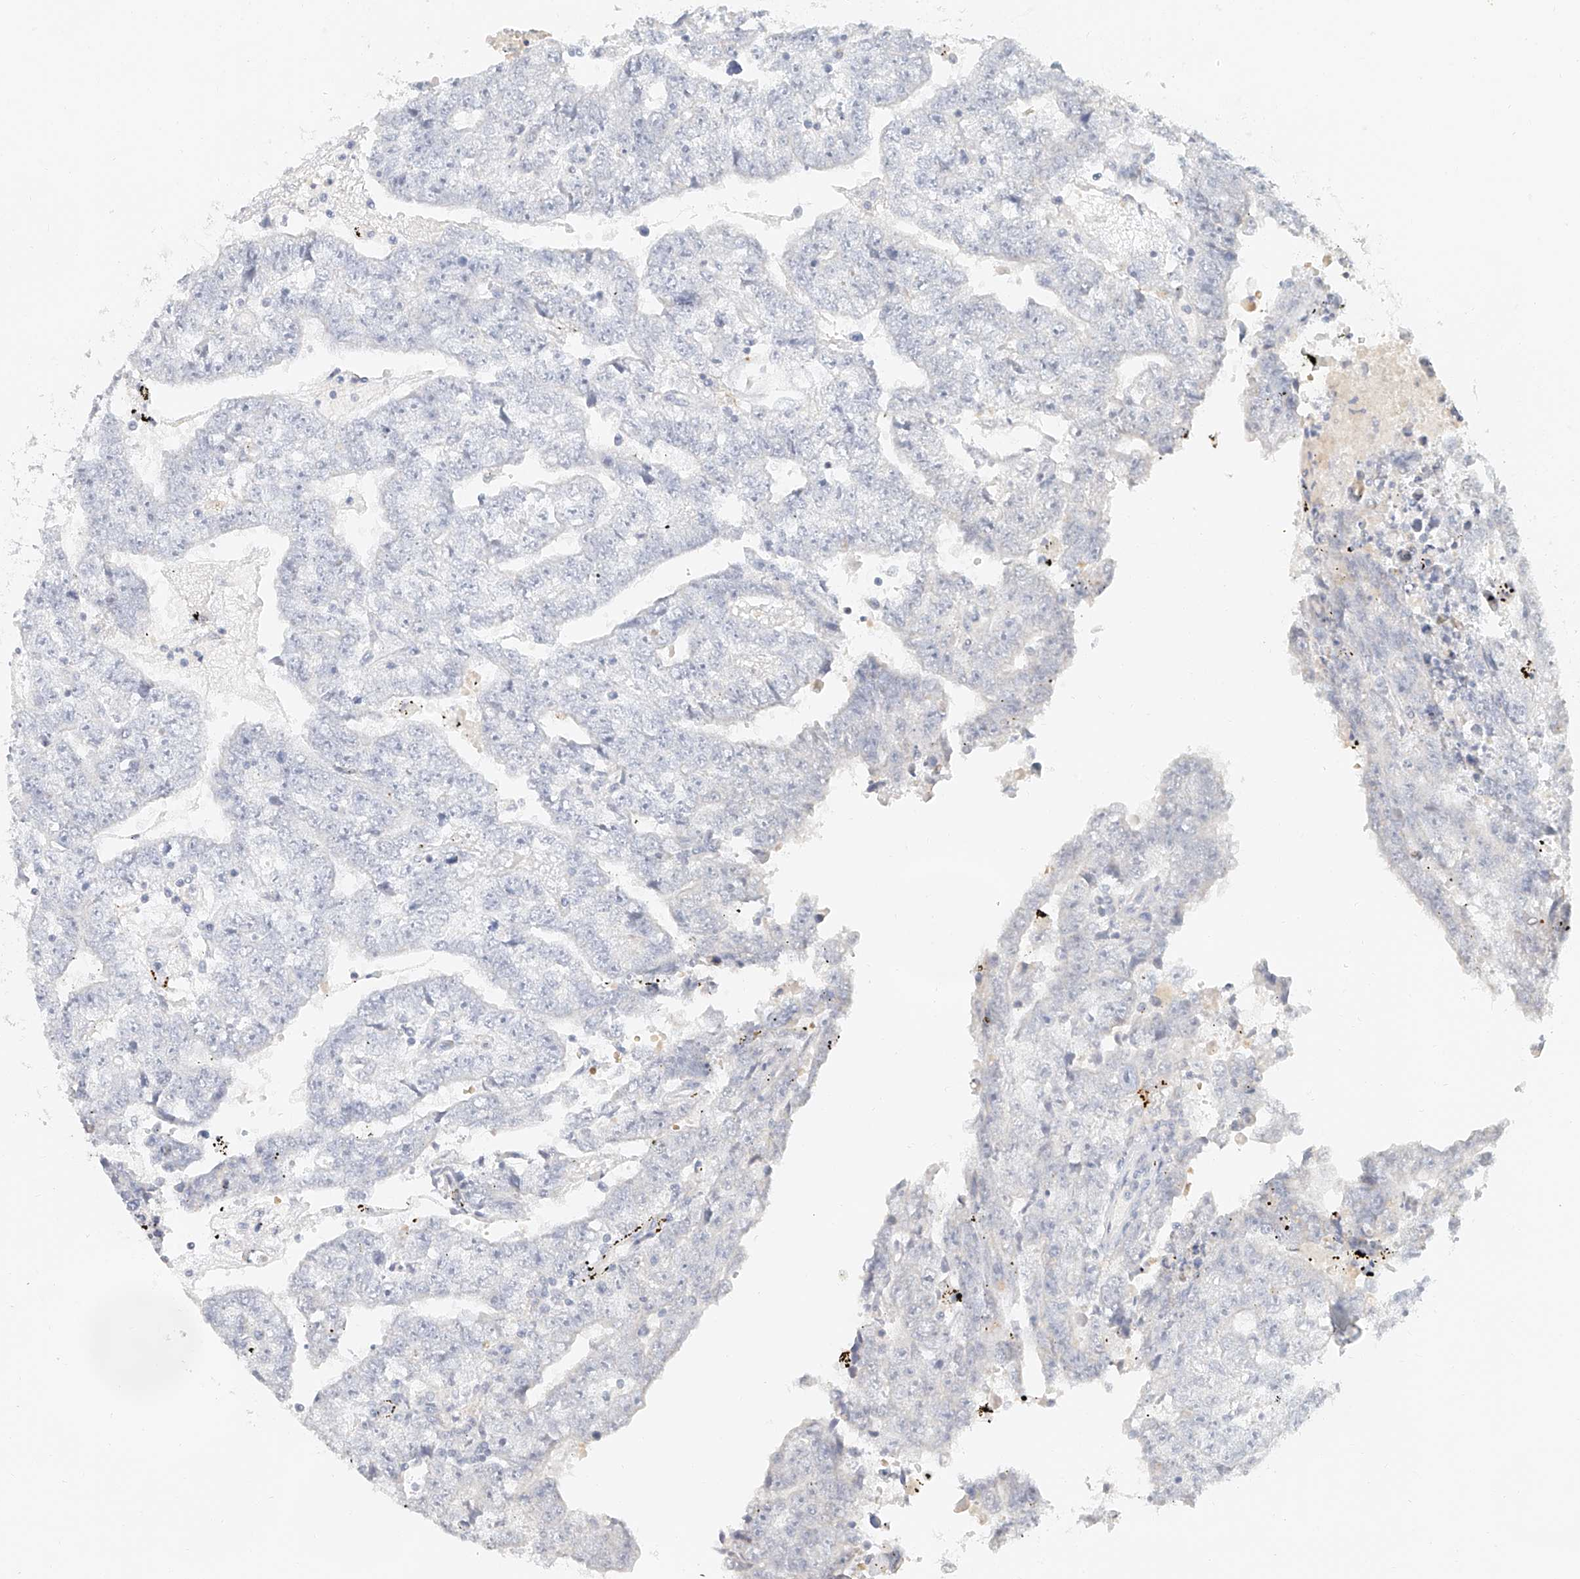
{"staining": {"intensity": "negative", "quantity": "none", "location": "none"}, "tissue": "testis cancer", "cell_type": "Tumor cells", "image_type": "cancer", "snomed": [{"axis": "morphology", "description": "Carcinoma, Embryonal, NOS"}, {"axis": "topography", "description": "Testis"}], "caption": "A micrograph of testis cancer stained for a protein displays no brown staining in tumor cells. Nuclei are stained in blue.", "gene": "CXorf58", "patient": {"sex": "male", "age": 25}}